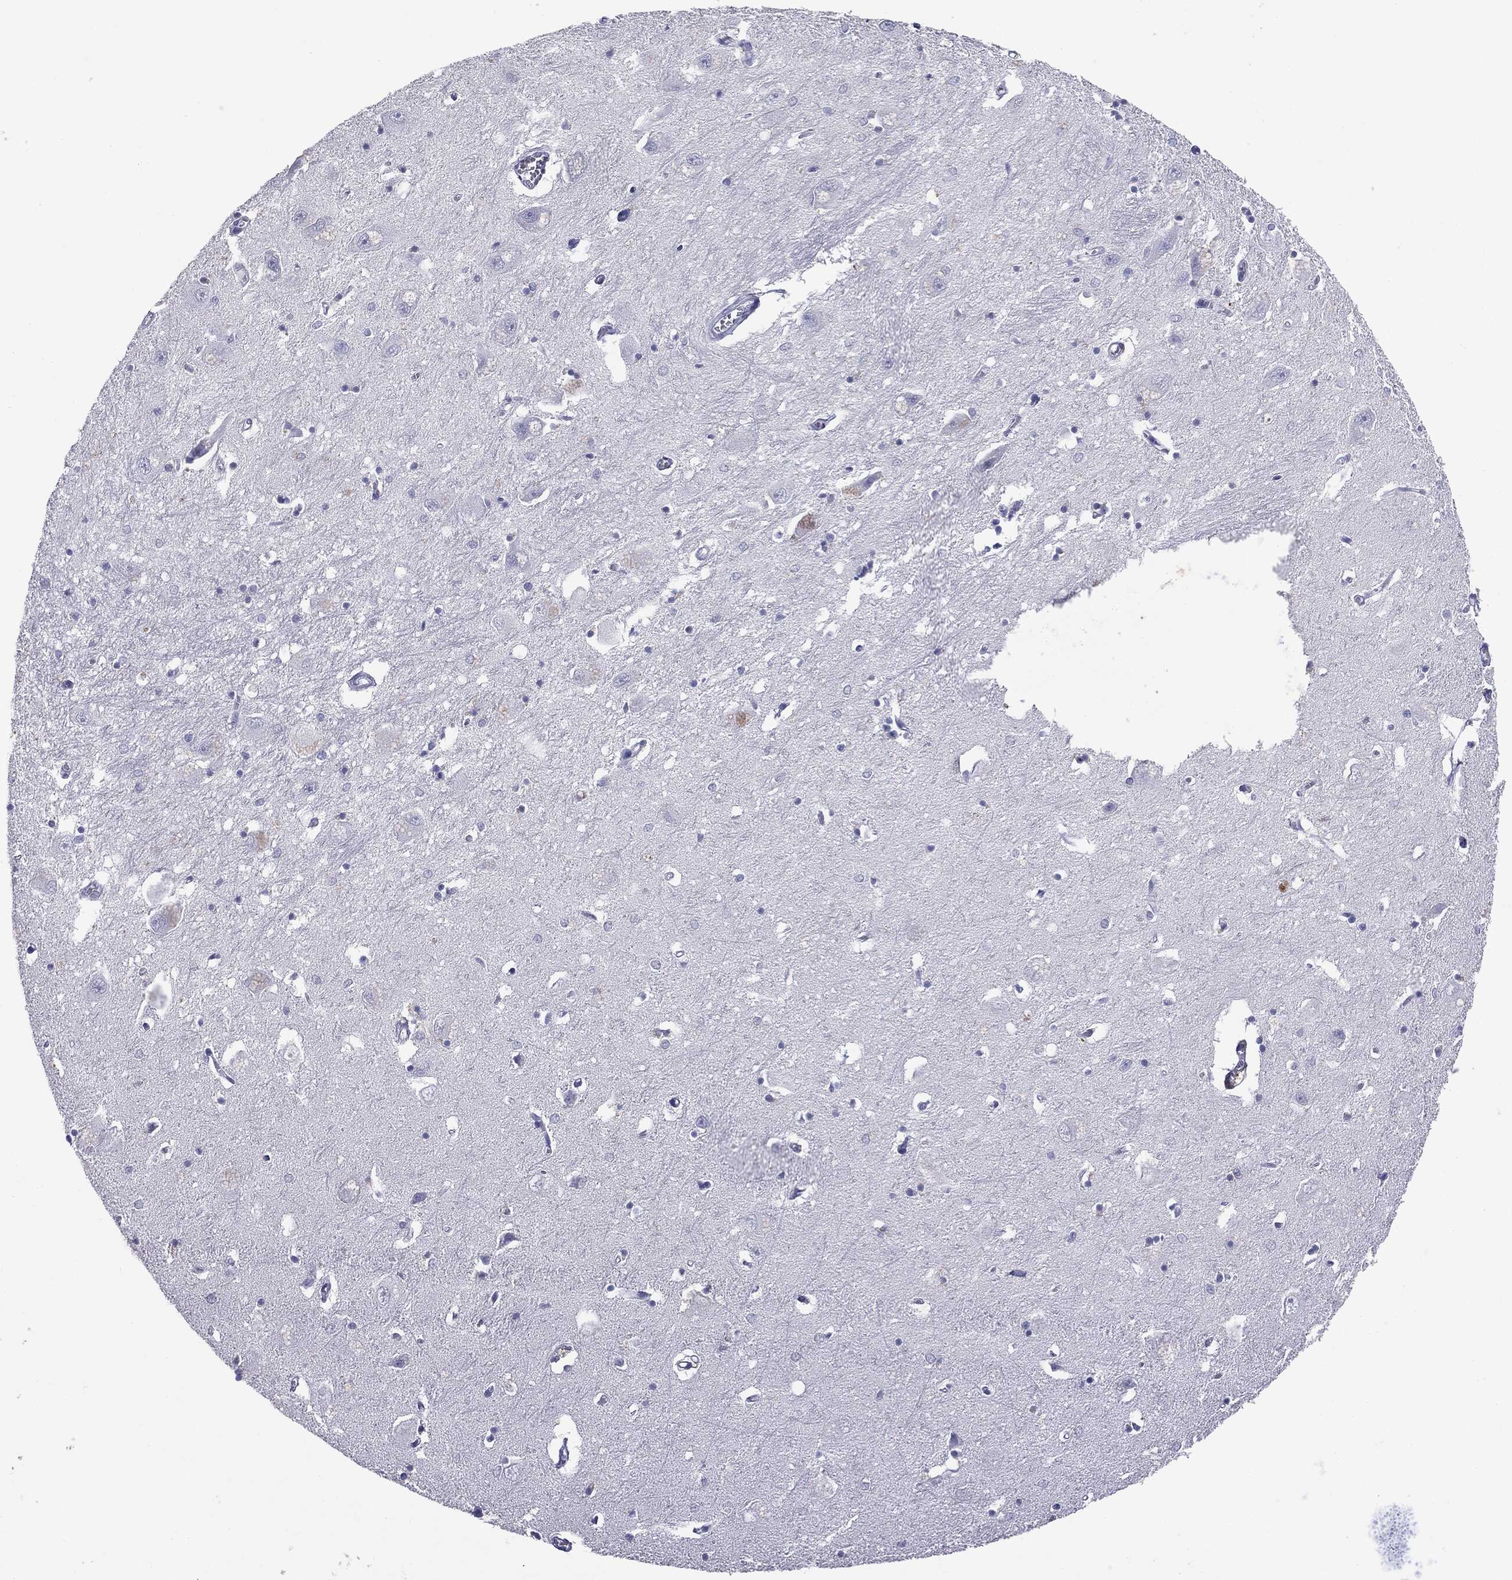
{"staining": {"intensity": "negative", "quantity": "none", "location": "none"}, "tissue": "caudate", "cell_type": "Glial cells", "image_type": "normal", "snomed": [{"axis": "morphology", "description": "Normal tissue, NOS"}, {"axis": "topography", "description": "Lateral ventricle wall"}], "caption": "IHC histopathology image of normal caudate stained for a protein (brown), which demonstrates no staining in glial cells.", "gene": "SERPINB4", "patient": {"sex": "male", "age": 54}}